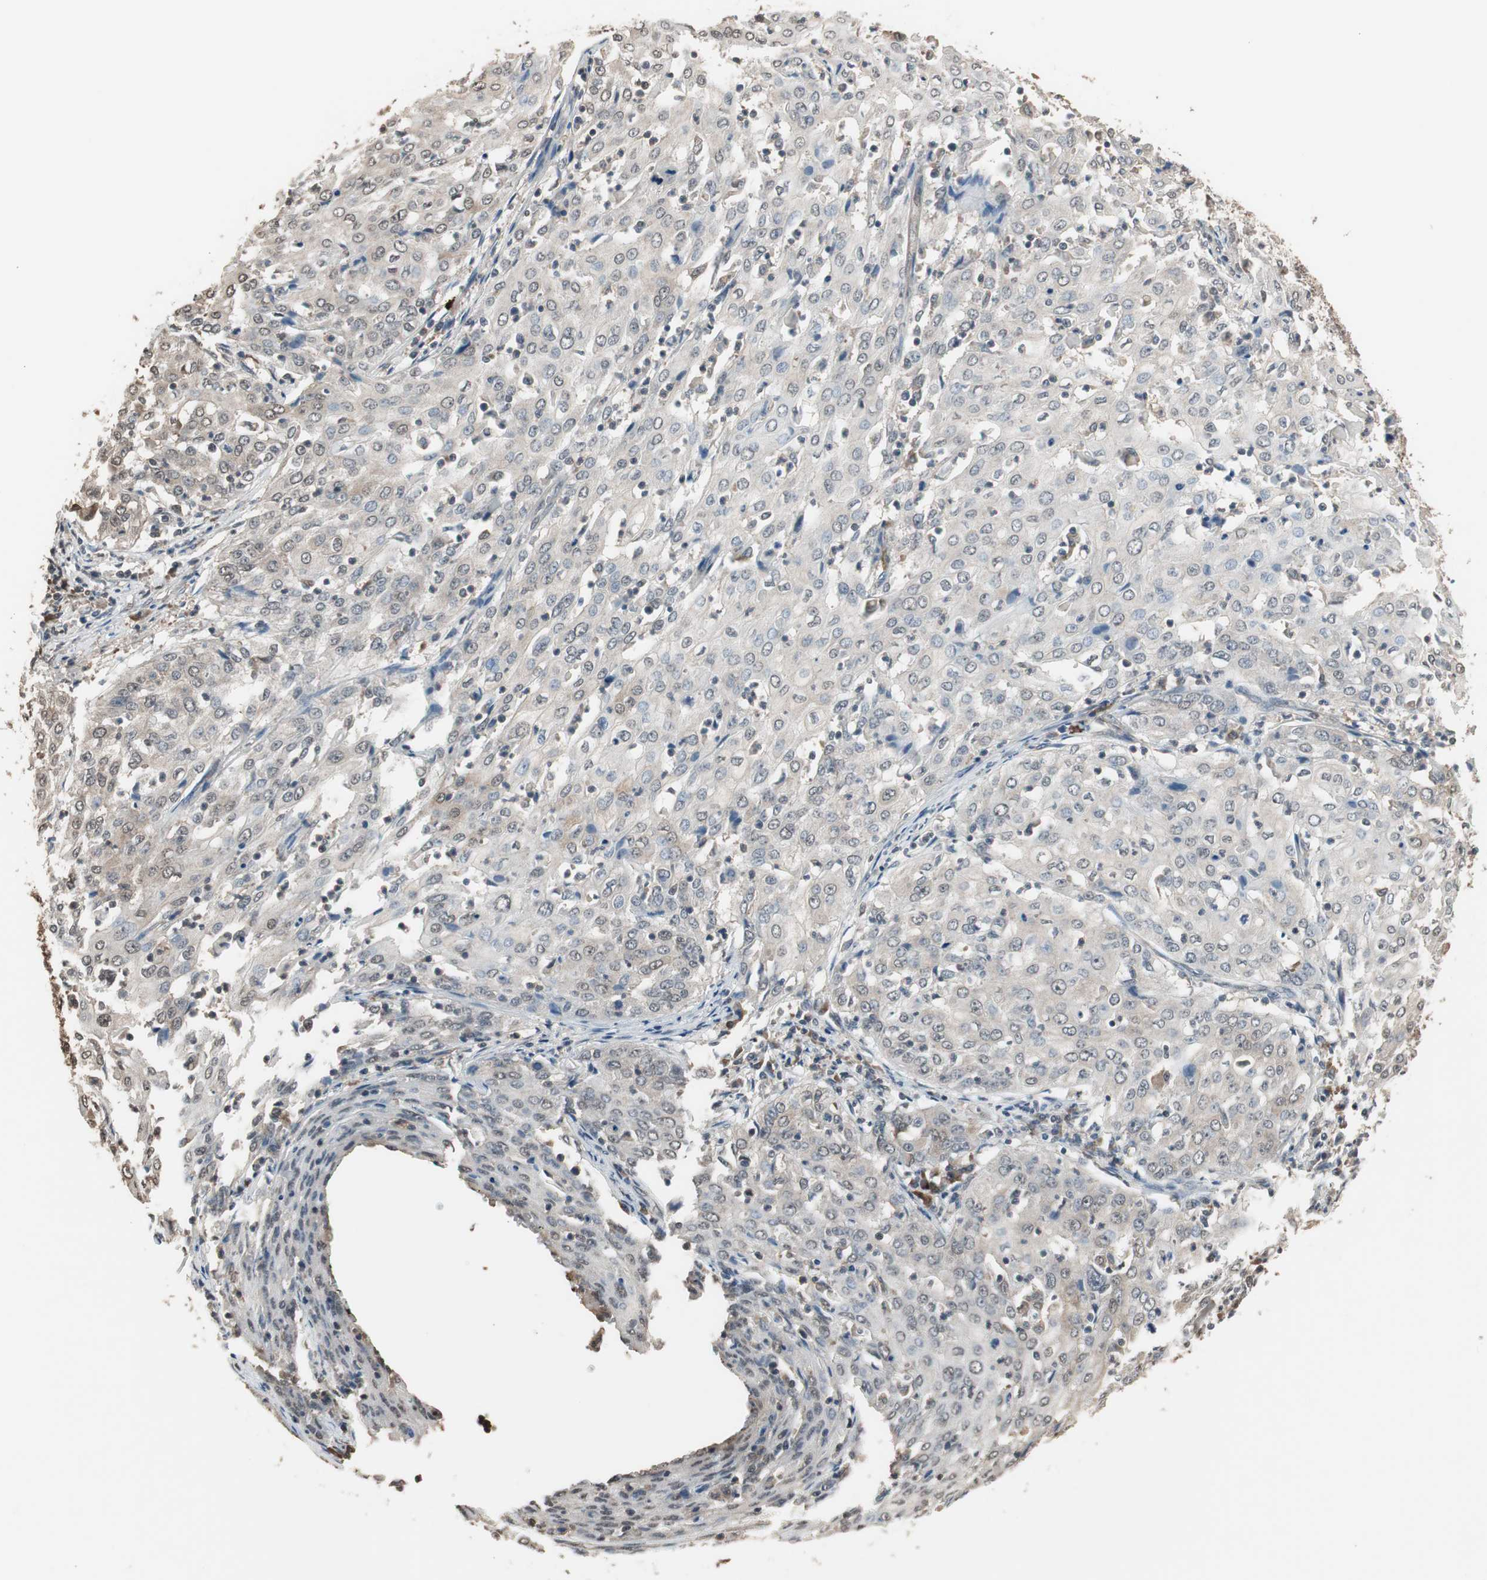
{"staining": {"intensity": "weak", "quantity": "<25%", "location": "cytoplasmic/membranous"}, "tissue": "cervical cancer", "cell_type": "Tumor cells", "image_type": "cancer", "snomed": [{"axis": "morphology", "description": "Squamous cell carcinoma, NOS"}, {"axis": "topography", "description": "Cervix"}], "caption": "Cervical cancer (squamous cell carcinoma) stained for a protein using immunohistochemistry (IHC) reveals no positivity tumor cells.", "gene": "PNPLA7", "patient": {"sex": "female", "age": 39}}